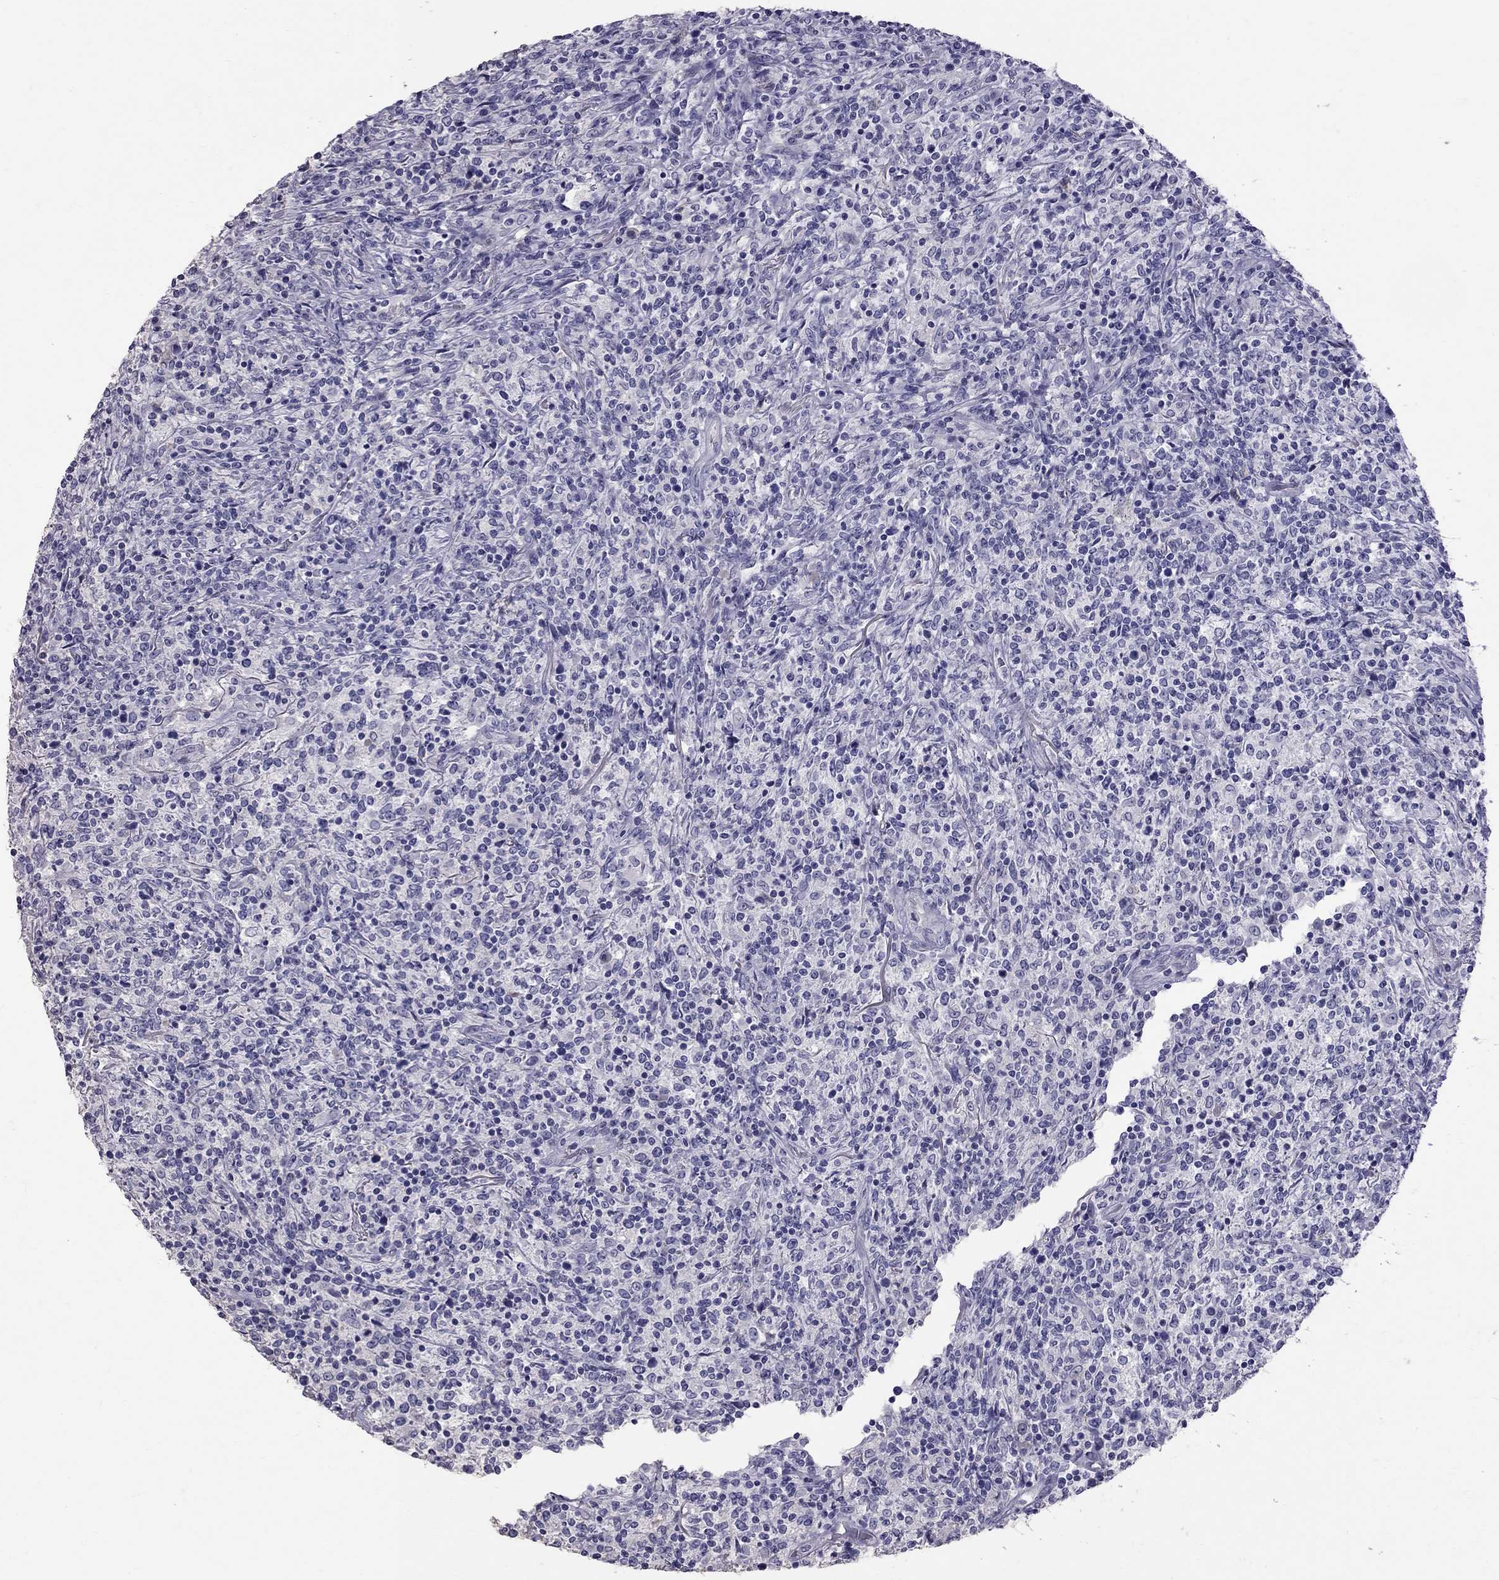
{"staining": {"intensity": "negative", "quantity": "none", "location": "none"}, "tissue": "lymphoma", "cell_type": "Tumor cells", "image_type": "cancer", "snomed": [{"axis": "morphology", "description": "Malignant lymphoma, non-Hodgkin's type, High grade"}, {"axis": "topography", "description": "Lung"}], "caption": "Malignant lymphoma, non-Hodgkin's type (high-grade) was stained to show a protein in brown. There is no significant staining in tumor cells. (DAB IHC with hematoxylin counter stain).", "gene": "CFAP91", "patient": {"sex": "male", "age": 79}}